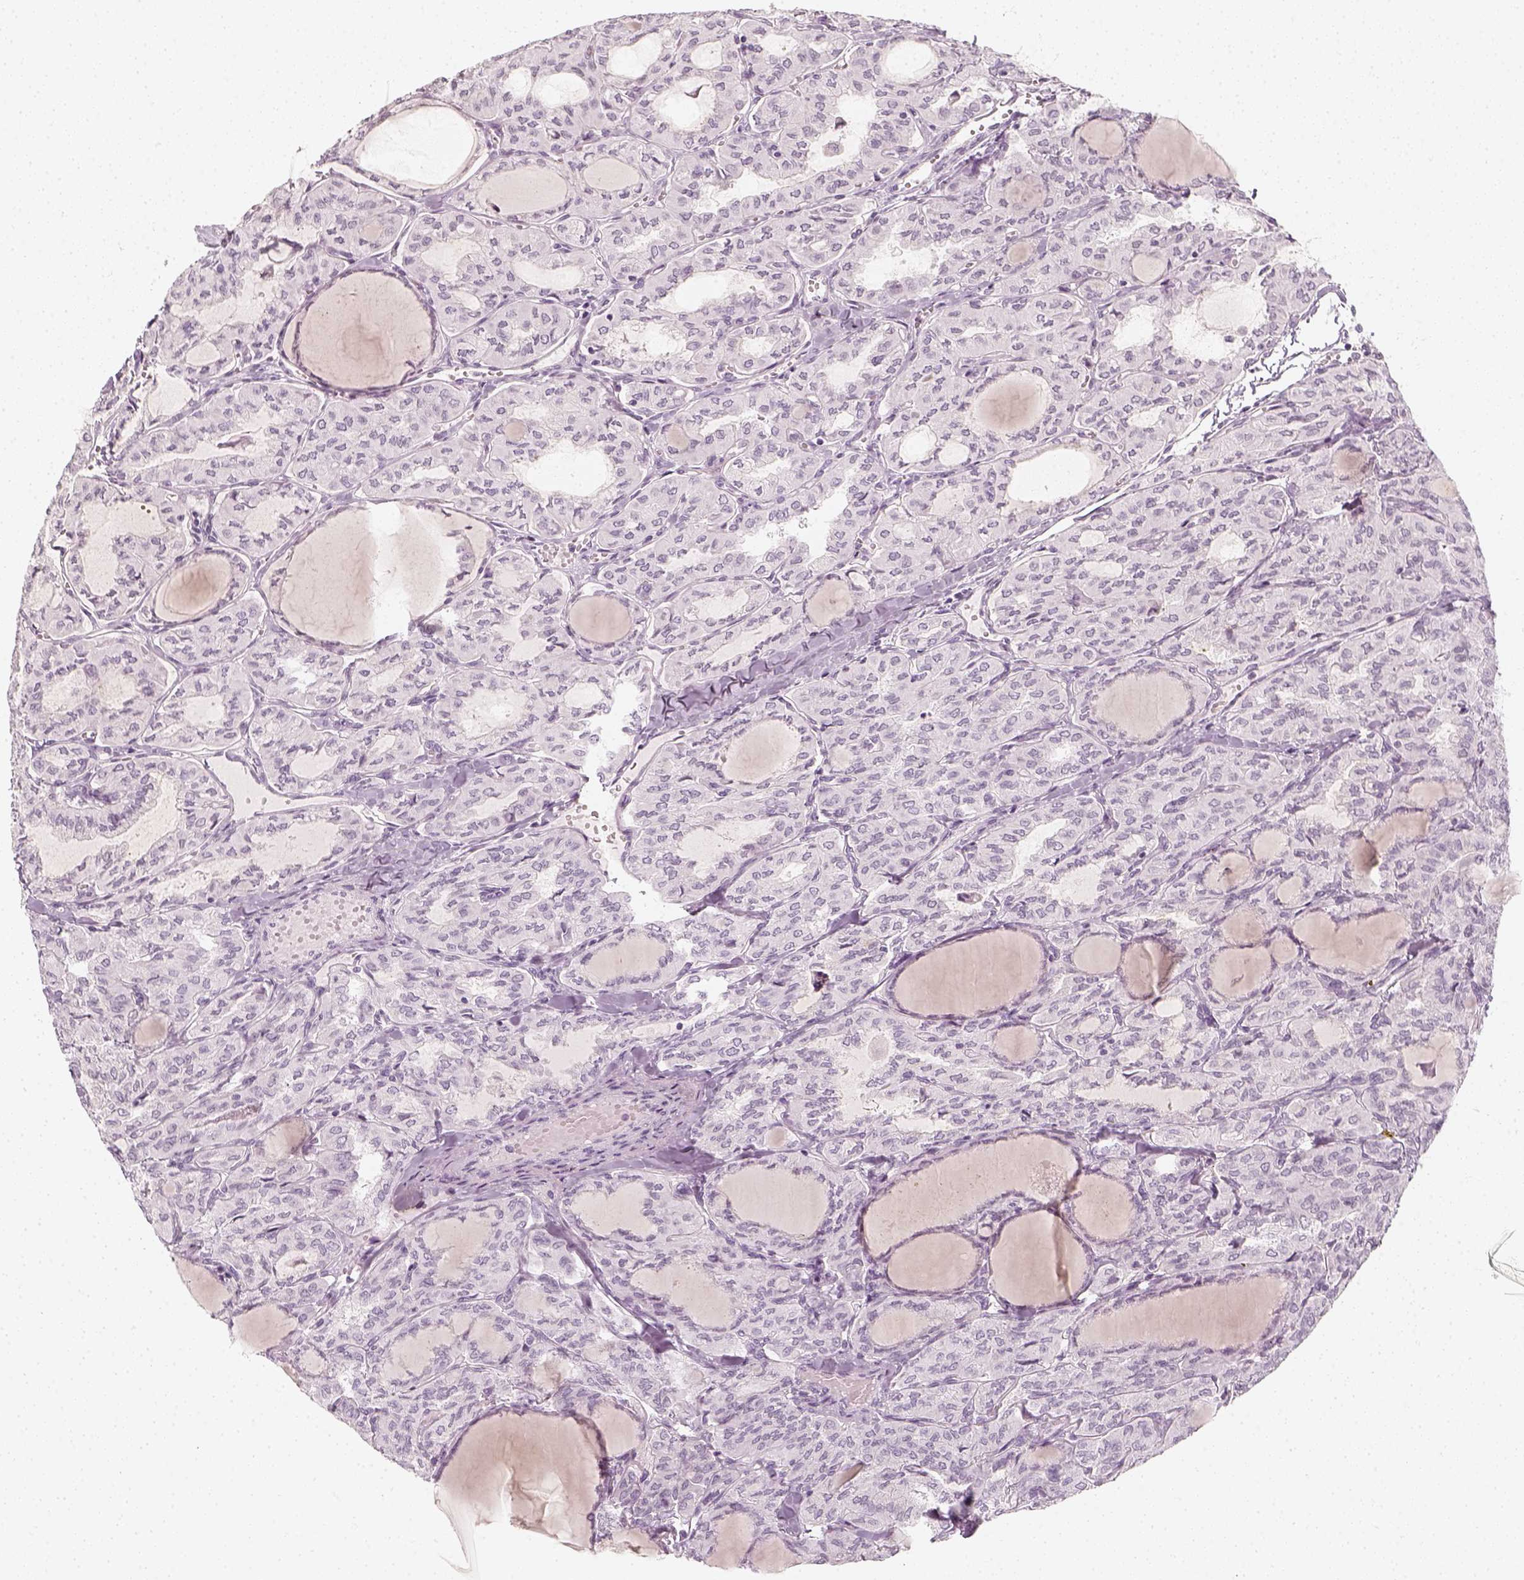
{"staining": {"intensity": "negative", "quantity": "none", "location": "none"}, "tissue": "thyroid cancer", "cell_type": "Tumor cells", "image_type": "cancer", "snomed": [{"axis": "morphology", "description": "Papillary adenocarcinoma, NOS"}, {"axis": "topography", "description": "Thyroid gland"}], "caption": "Tumor cells are negative for protein expression in human thyroid cancer (papillary adenocarcinoma).", "gene": "KRT25", "patient": {"sex": "male", "age": 20}}